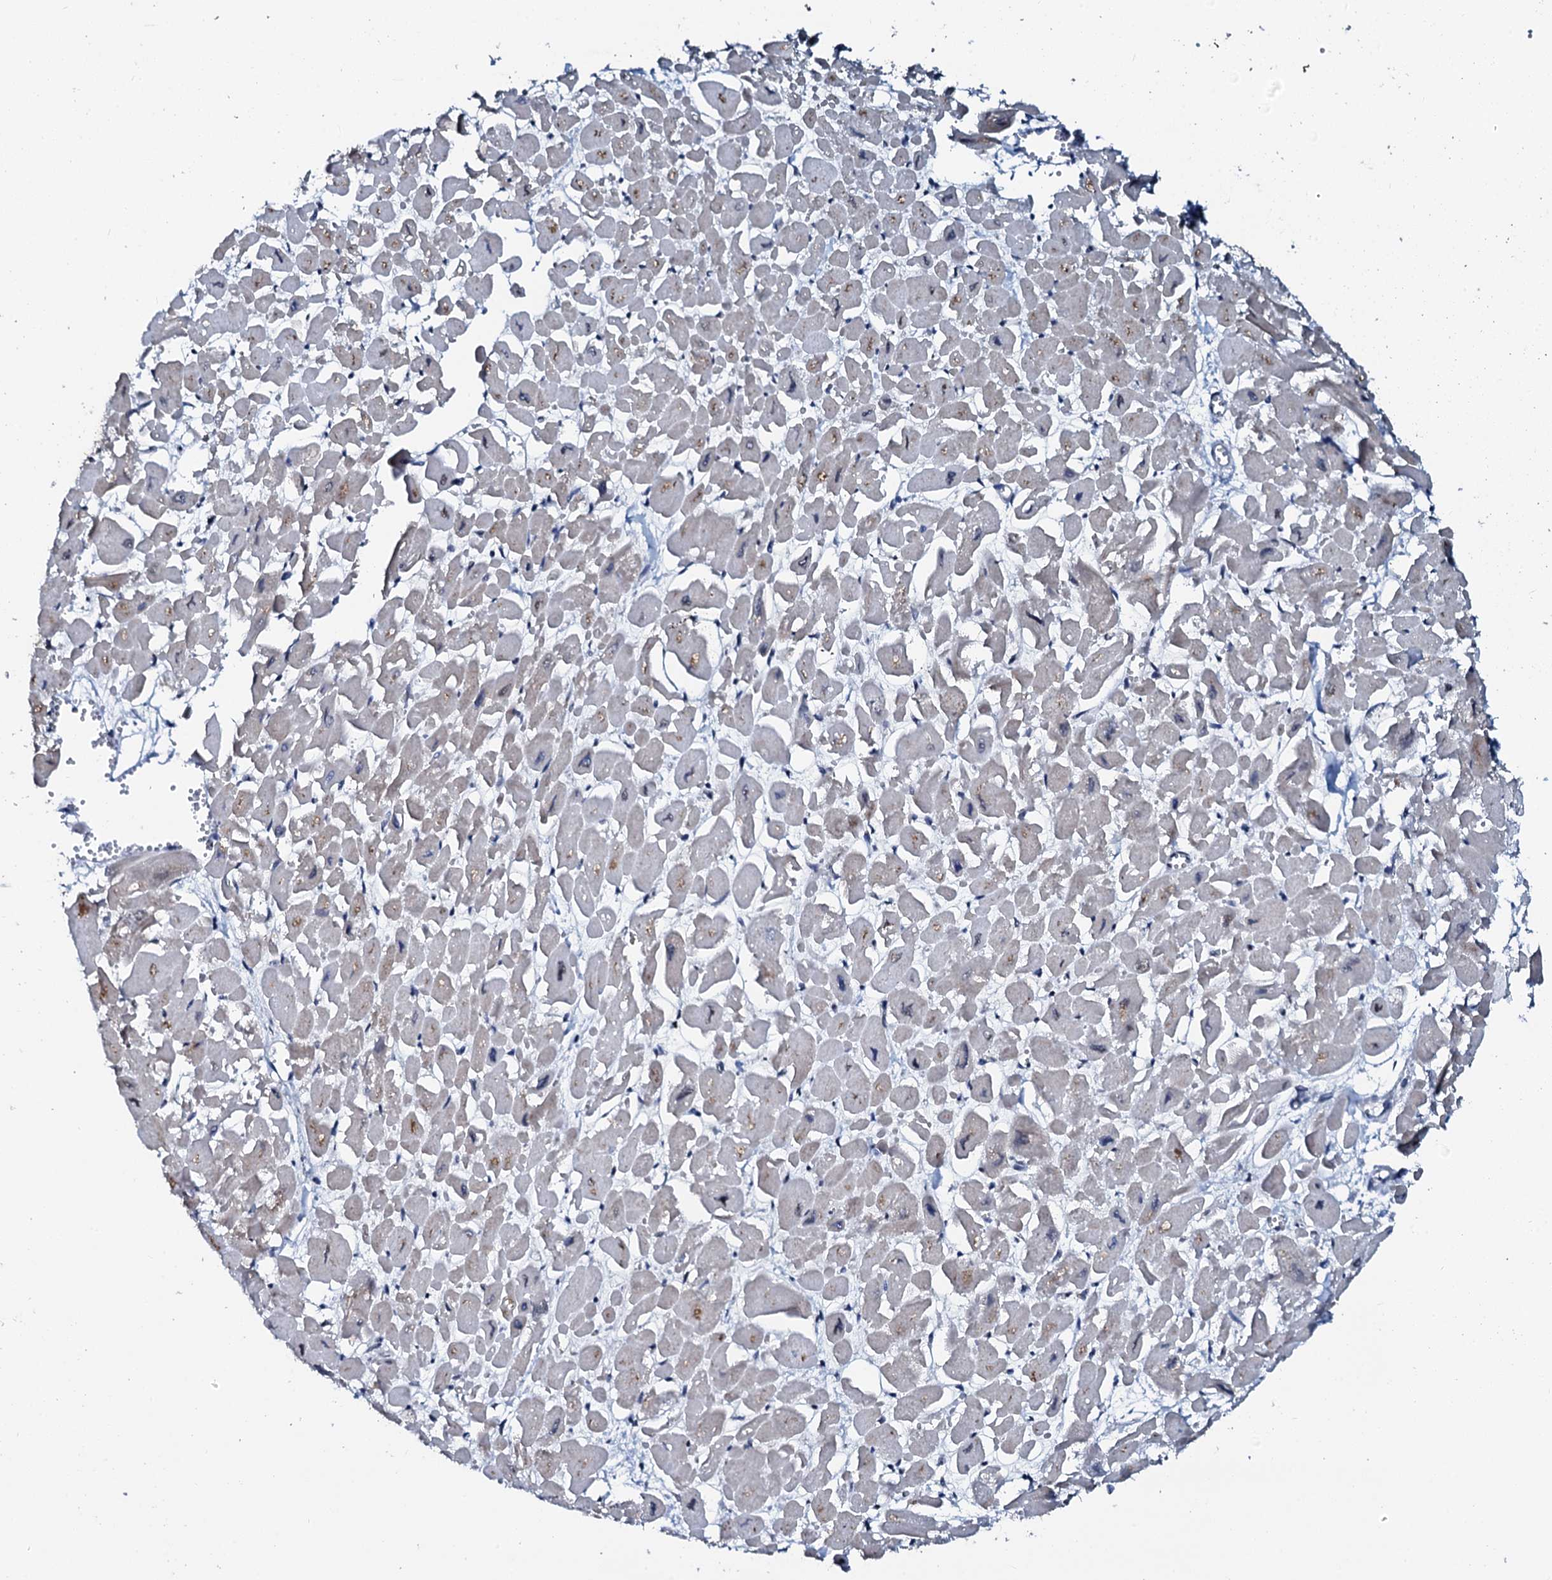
{"staining": {"intensity": "negative", "quantity": "none", "location": "none"}, "tissue": "heart muscle", "cell_type": "Cardiomyocytes", "image_type": "normal", "snomed": [{"axis": "morphology", "description": "Normal tissue, NOS"}, {"axis": "topography", "description": "Heart"}], "caption": "Heart muscle was stained to show a protein in brown. There is no significant positivity in cardiomyocytes. The staining is performed using DAB brown chromogen with nuclei counter-stained in using hematoxylin.", "gene": "SLTM", "patient": {"sex": "male", "age": 54}}